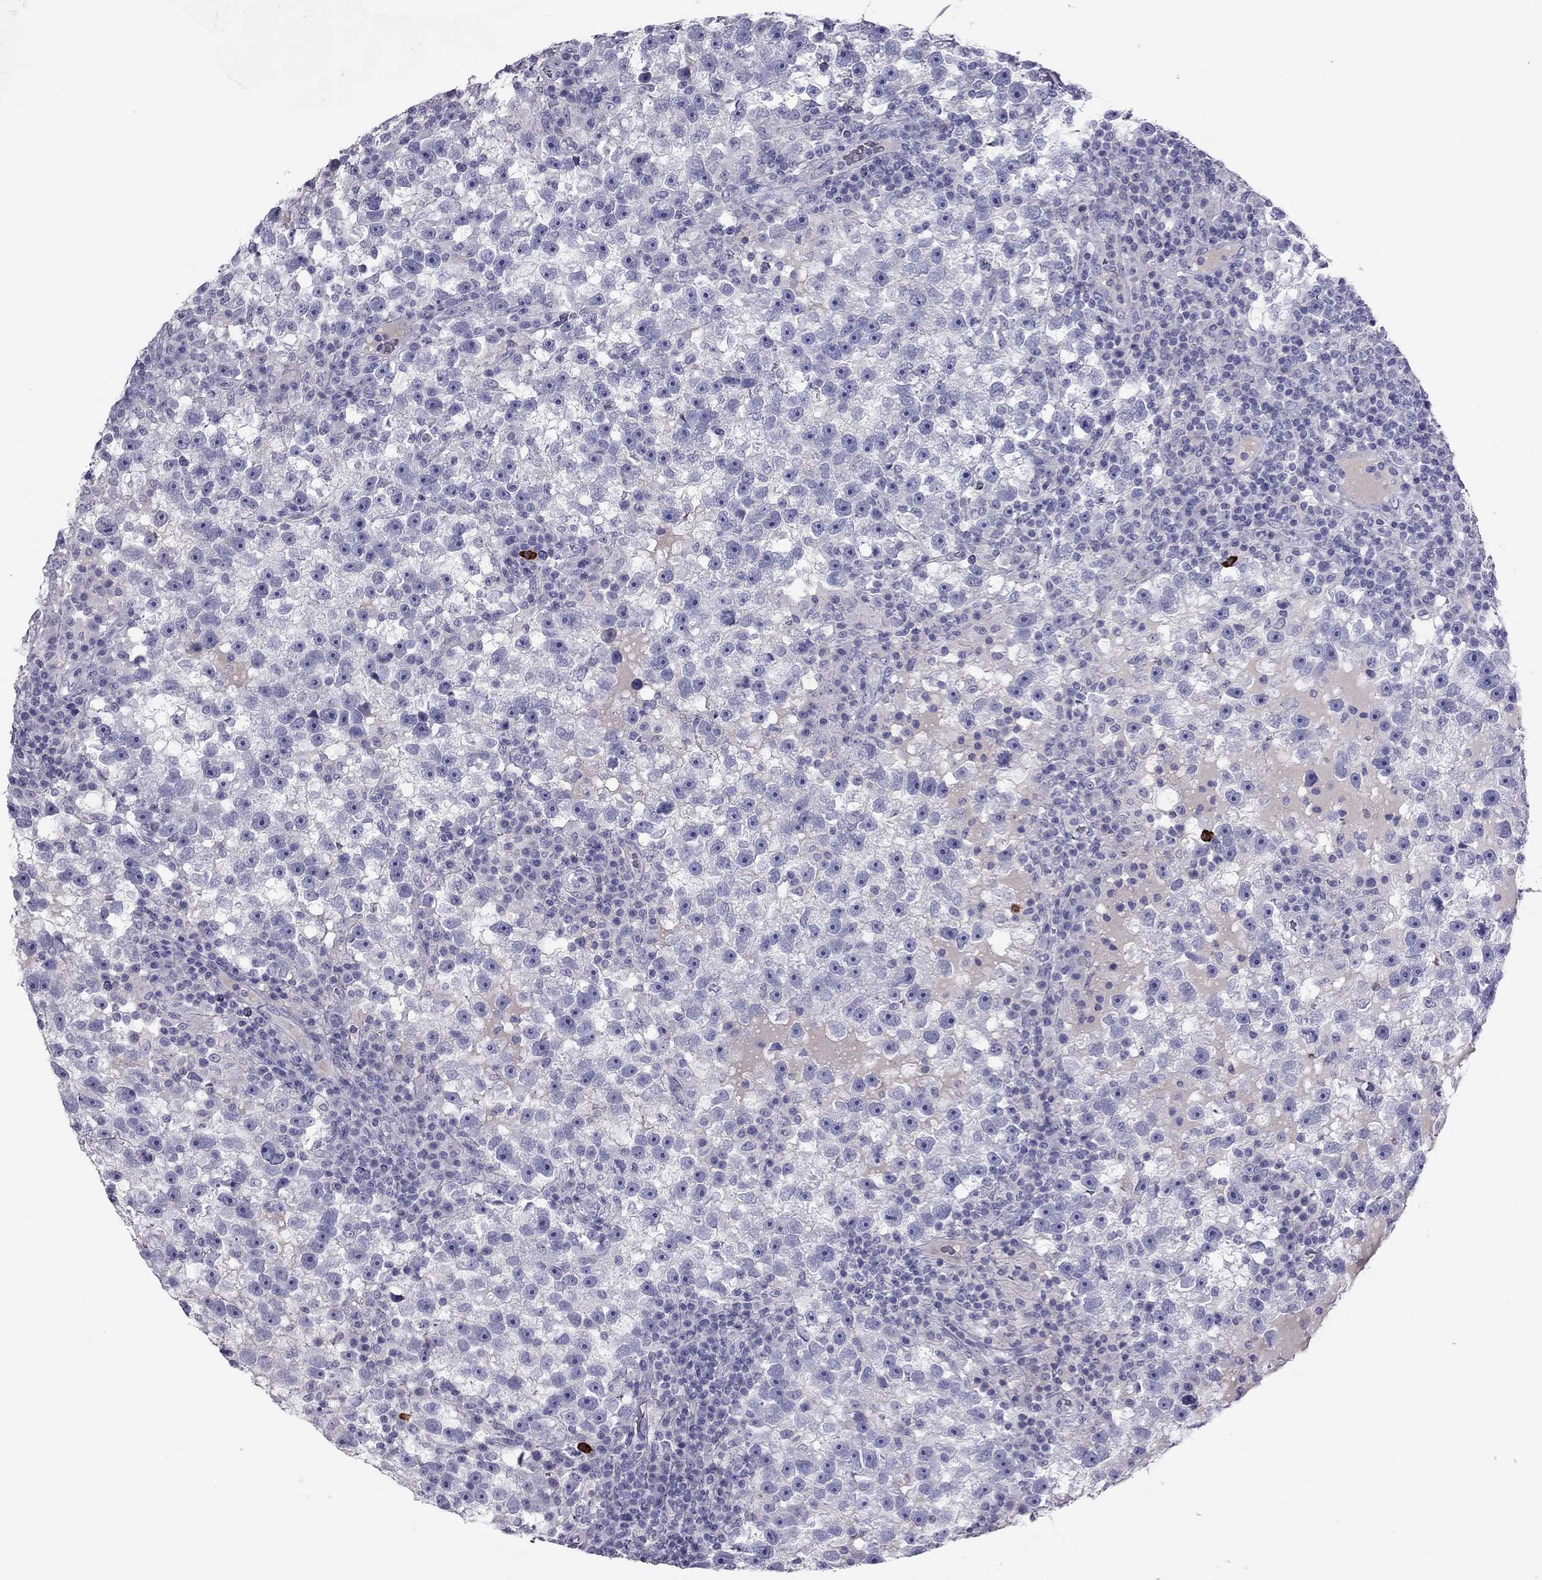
{"staining": {"intensity": "negative", "quantity": "none", "location": "none"}, "tissue": "testis cancer", "cell_type": "Tumor cells", "image_type": "cancer", "snomed": [{"axis": "morphology", "description": "Seminoma, NOS"}, {"axis": "topography", "description": "Testis"}], "caption": "Immunohistochemical staining of seminoma (testis) shows no significant staining in tumor cells.", "gene": "KLRG1", "patient": {"sex": "male", "age": 47}}